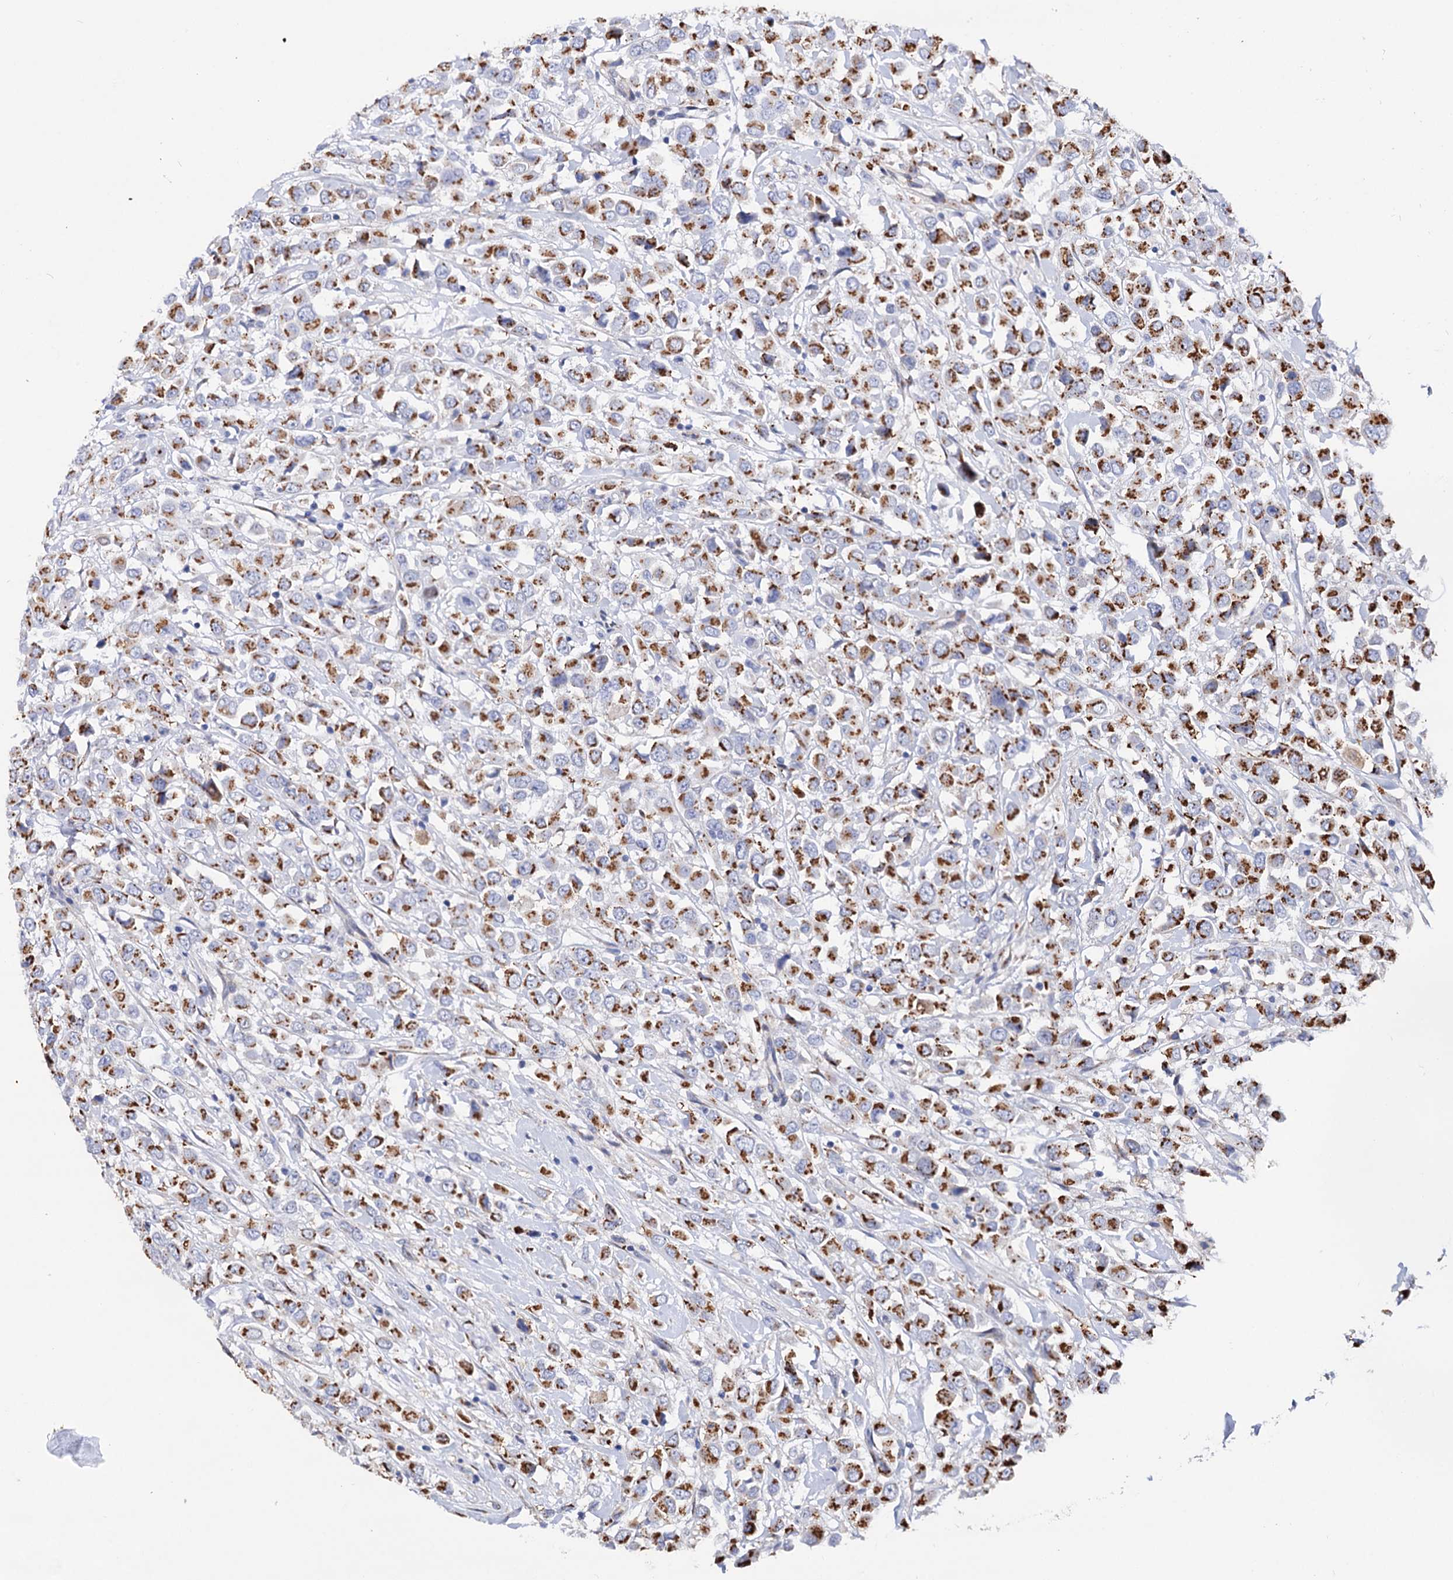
{"staining": {"intensity": "strong", "quantity": ">75%", "location": "cytoplasmic/membranous"}, "tissue": "breast cancer", "cell_type": "Tumor cells", "image_type": "cancer", "snomed": [{"axis": "morphology", "description": "Duct carcinoma"}, {"axis": "topography", "description": "Breast"}], "caption": "About >75% of tumor cells in human breast infiltrating ductal carcinoma show strong cytoplasmic/membranous protein staining as visualized by brown immunohistochemical staining.", "gene": "C11orf96", "patient": {"sex": "female", "age": 61}}